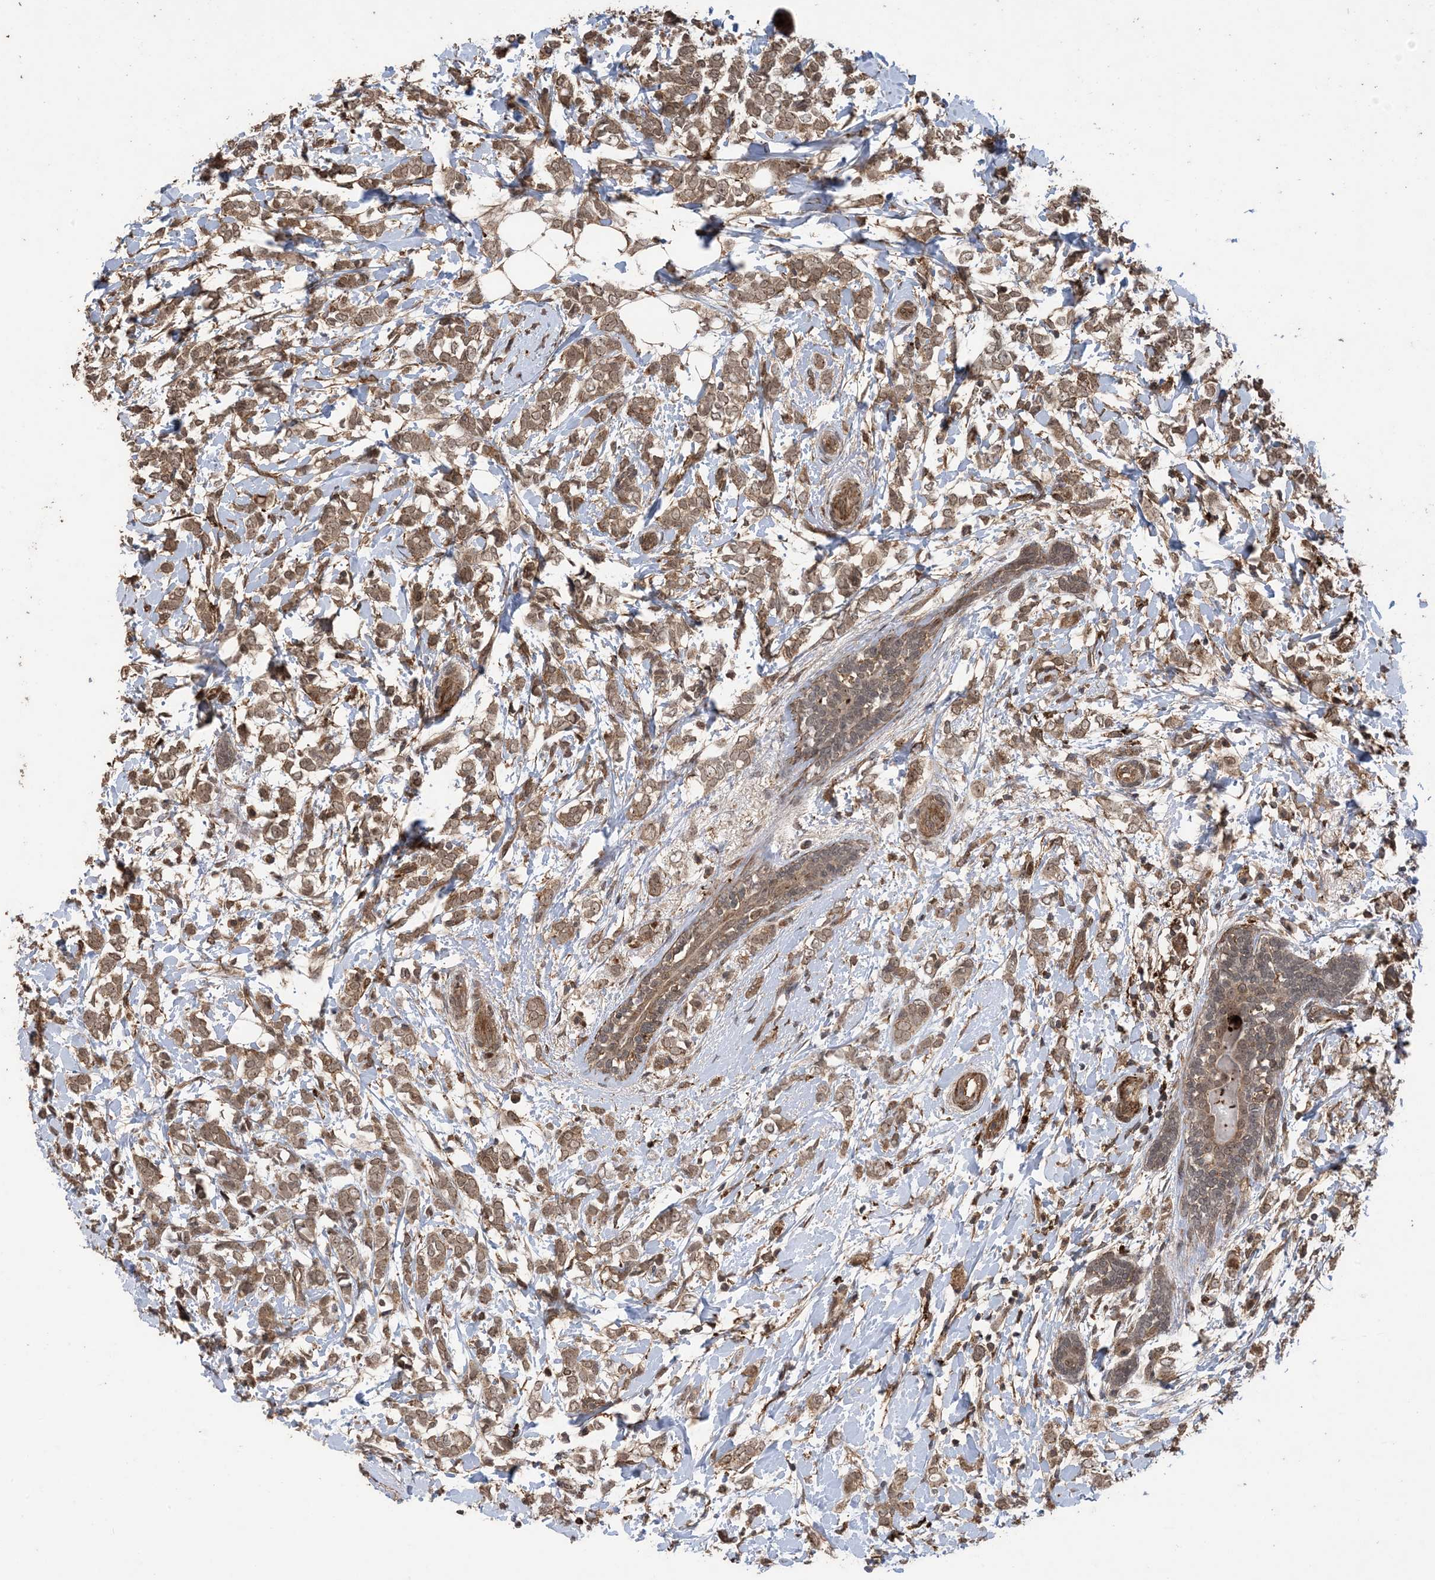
{"staining": {"intensity": "moderate", "quantity": ">75%", "location": "cytoplasmic/membranous,nuclear"}, "tissue": "breast cancer", "cell_type": "Tumor cells", "image_type": "cancer", "snomed": [{"axis": "morphology", "description": "Normal tissue, NOS"}, {"axis": "morphology", "description": "Lobular carcinoma"}, {"axis": "topography", "description": "Breast"}], "caption": "This photomicrograph displays immunohistochemistry (IHC) staining of human breast lobular carcinoma, with medium moderate cytoplasmic/membranous and nuclear expression in about >75% of tumor cells.", "gene": "ZNF511", "patient": {"sex": "female", "age": 47}}